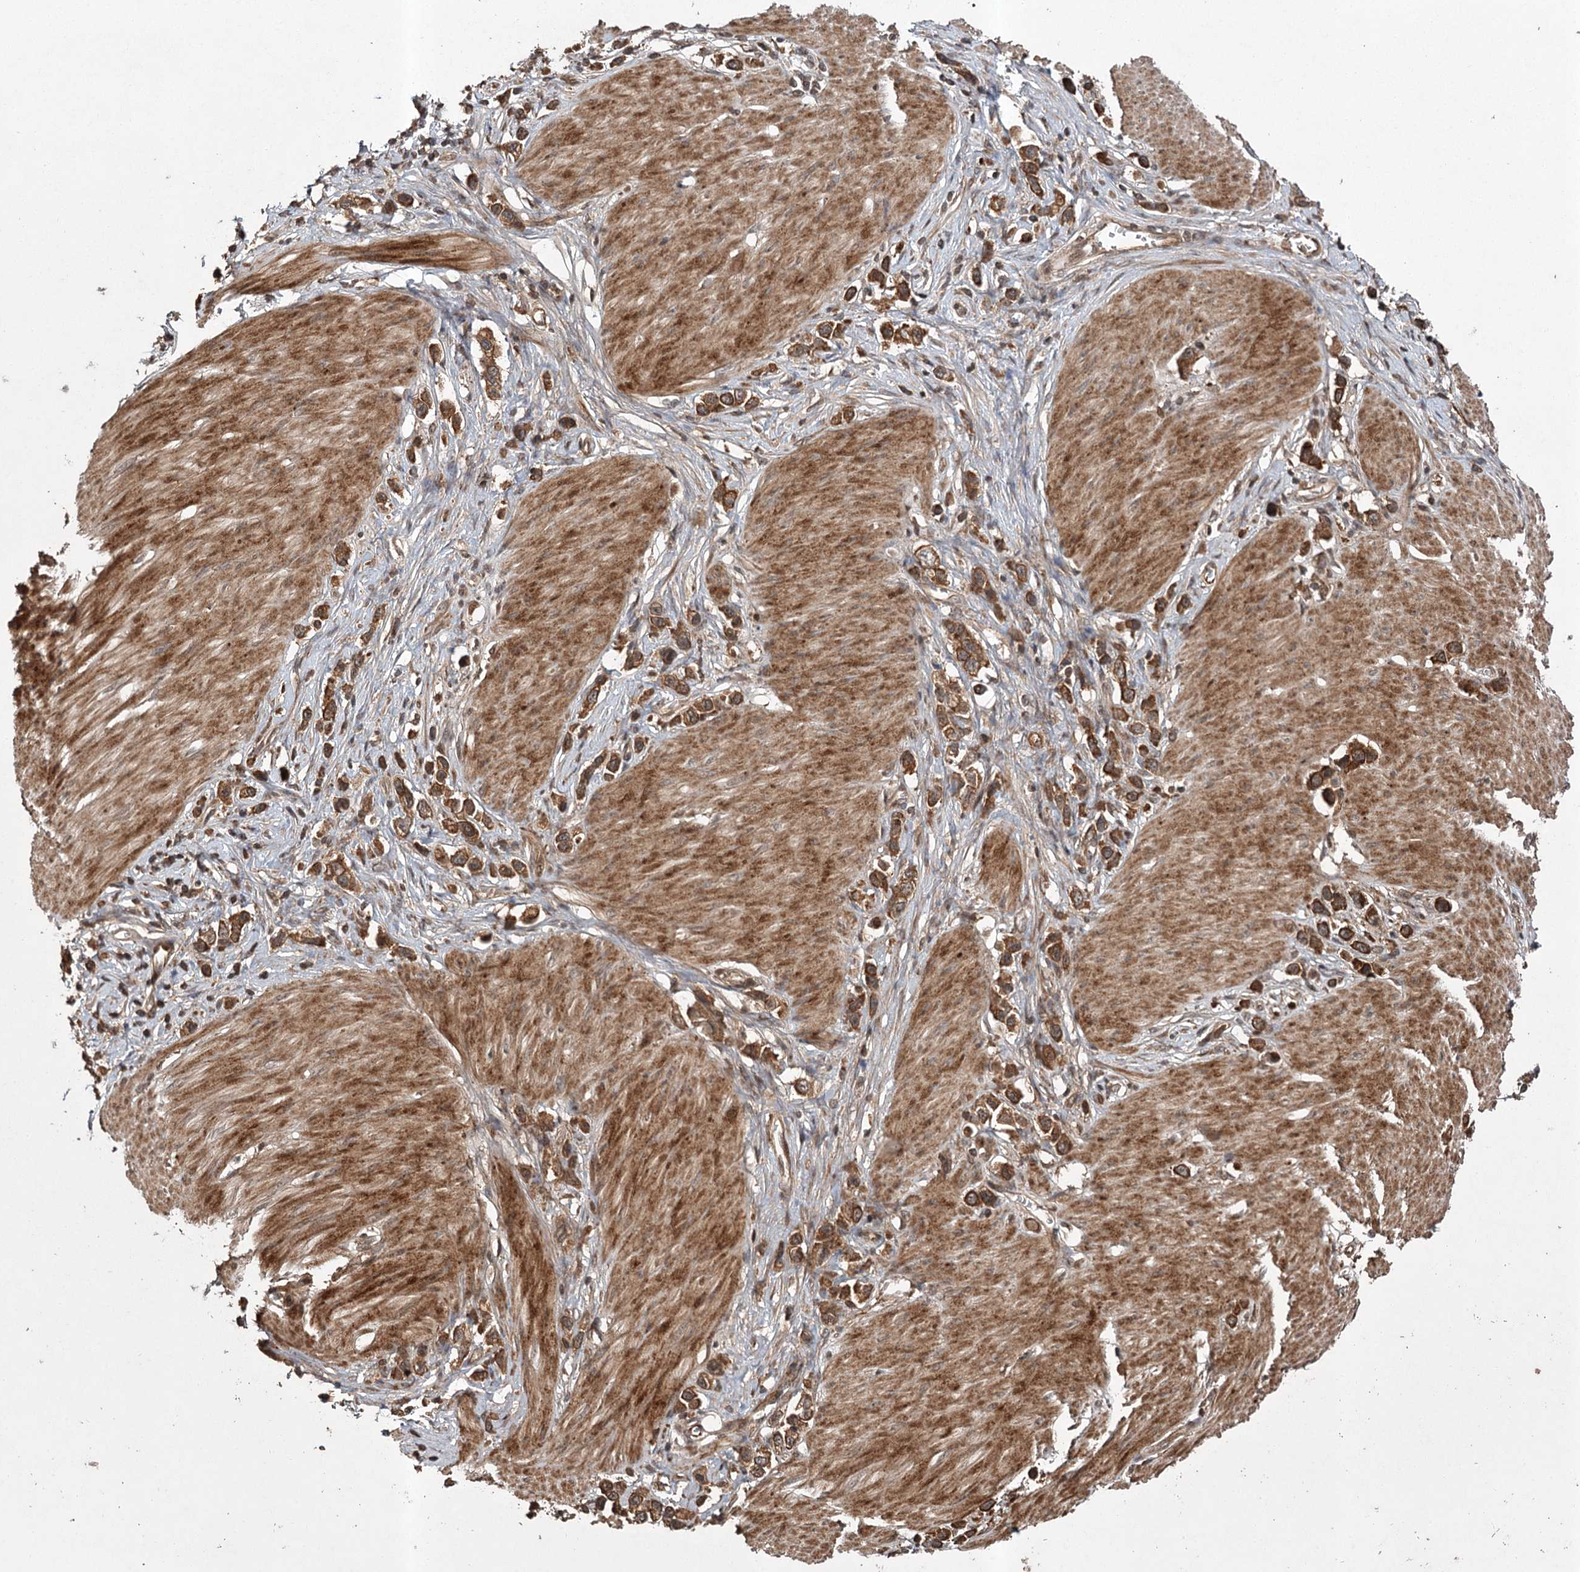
{"staining": {"intensity": "strong", "quantity": ">75%", "location": "cytoplasmic/membranous"}, "tissue": "stomach cancer", "cell_type": "Tumor cells", "image_type": "cancer", "snomed": [{"axis": "morphology", "description": "Normal tissue, NOS"}, {"axis": "morphology", "description": "Adenocarcinoma, NOS"}, {"axis": "topography", "description": "Stomach, upper"}, {"axis": "topography", "description": "Stomach"}], "caption": "A brown stain shows strong cytoplasmic/membranous staining of a protein in human adenocarcinoma (stomach) tumor cells.", "gene": "RPAP3", "patient": {"sex": "female", "age": 65}}